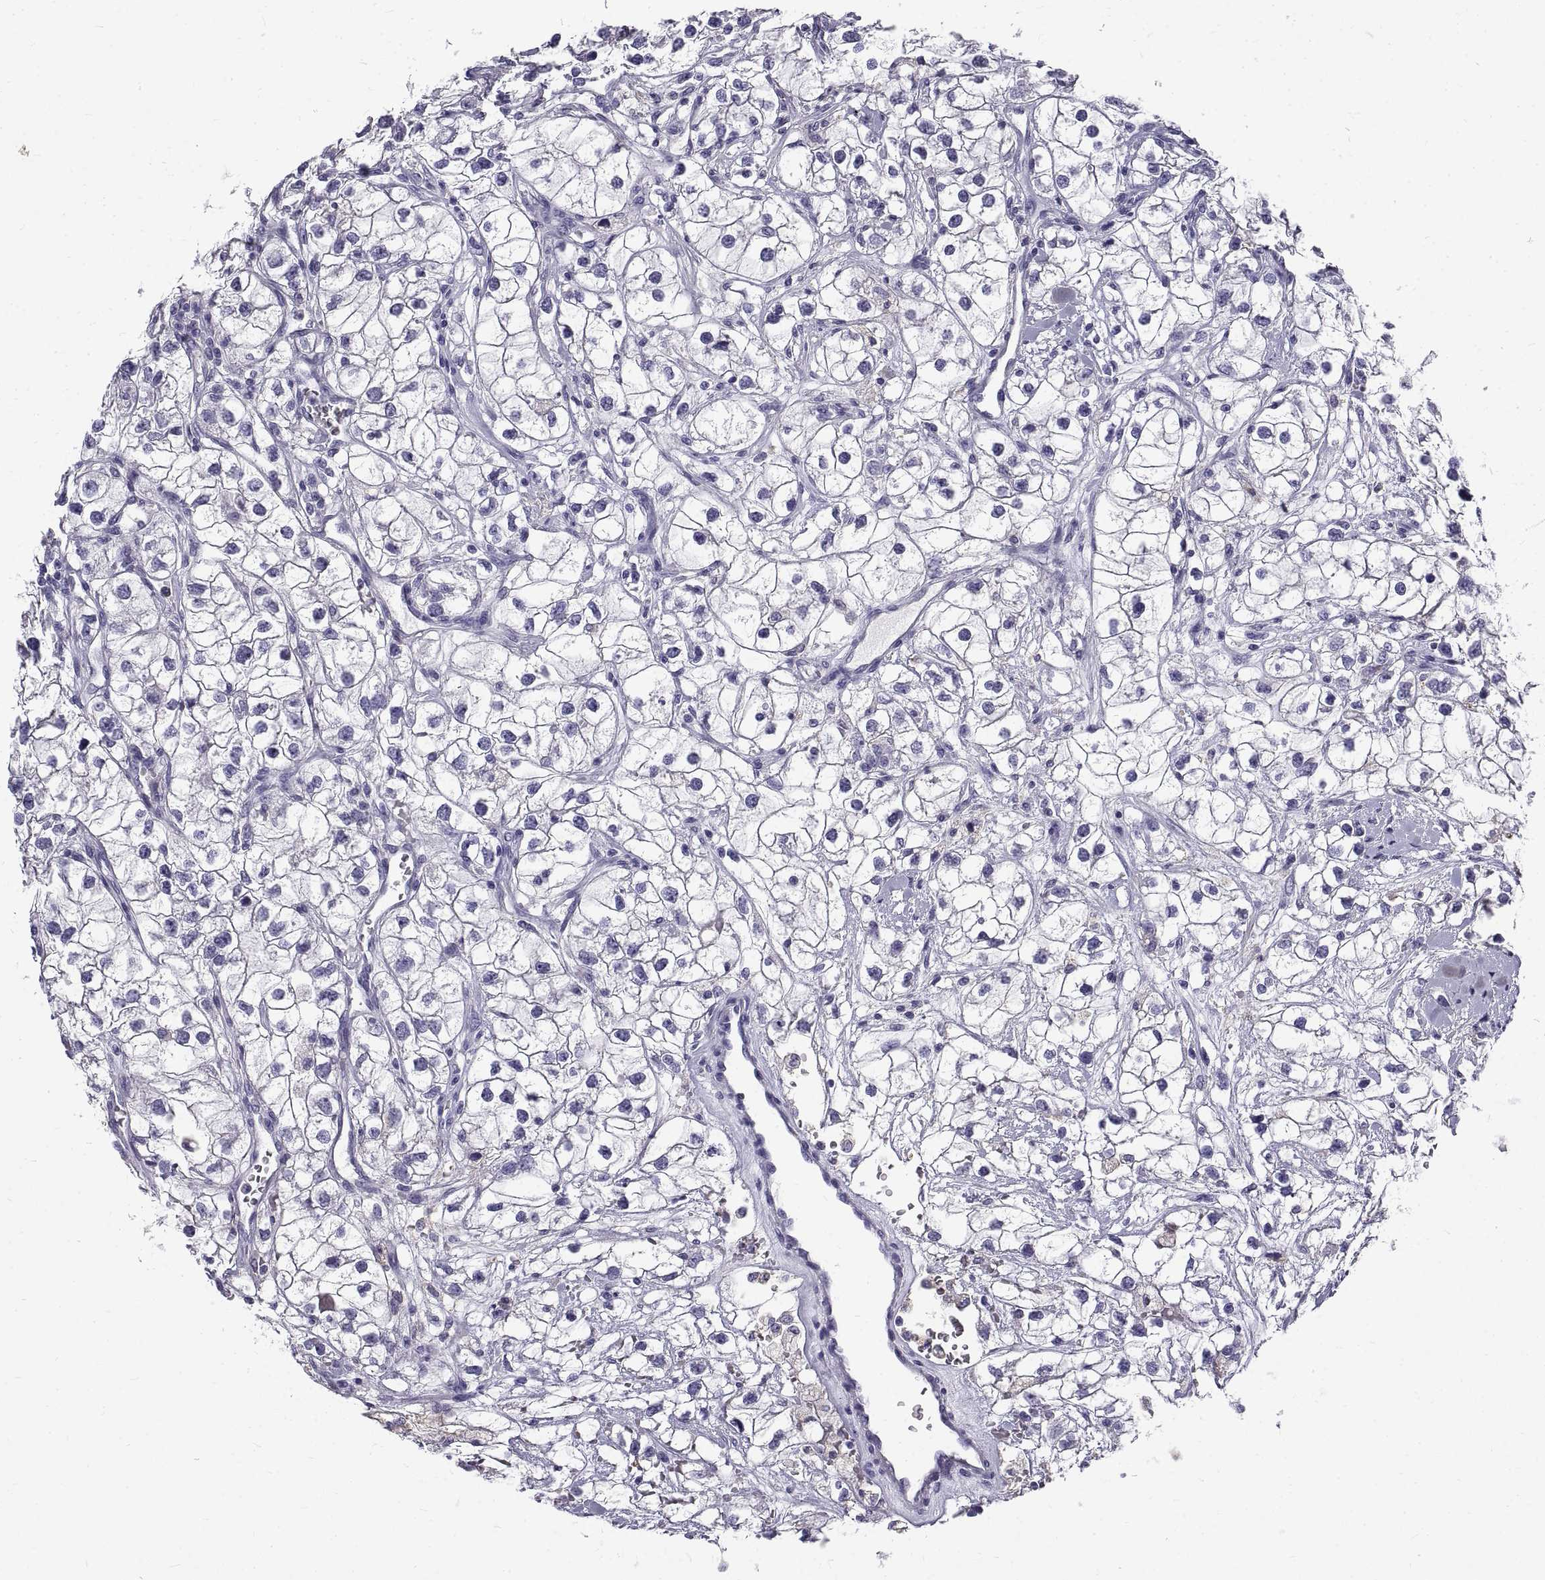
{"staining": {"intensity": "negative", "quantity": "none", "location": "none"}, "tissue": "renal cancer", "cell_type": "Tumor cells", "image_type": "cancer", "snomed": [{"axis": "morphology", "description": "Adenocarcinoma, NOS"}, {"axis": "topography", "description": "Kidney"}], "caption": "Human renal cancer (adenocarcinoma) stained for a protein using IHC exhibits no positivity in tumor cells.", "gene": "GNG12", "patient": {"sex": "male", "age": 59}}